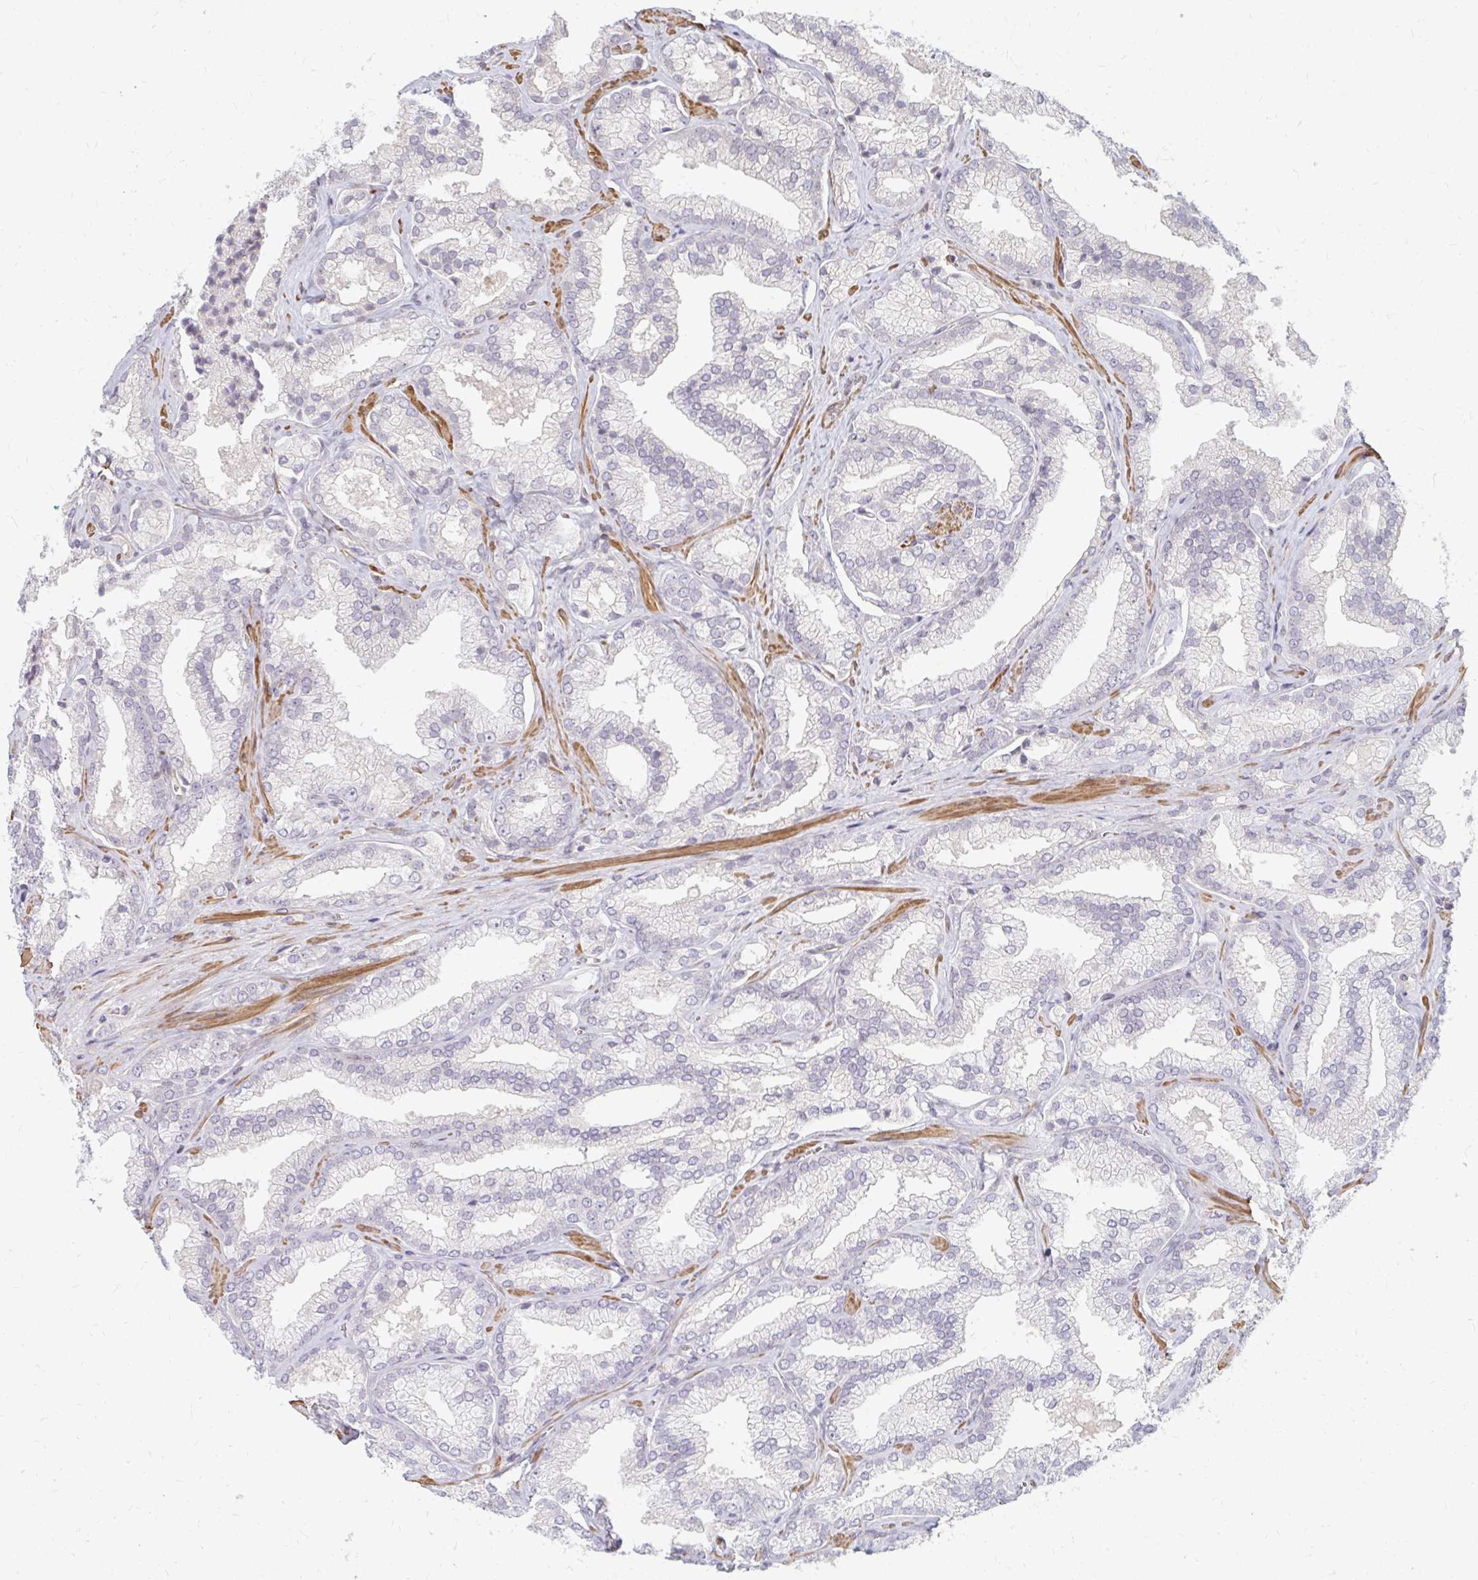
{"staining": {"intensity": "negative", "quantity": "none", "location": "none"}, "tissue": "prostate cancer", "cell_type": "Tumor cells", "image_type": "cancer", "snomed": [{"axis": "morphology", "description": "Adenocarcinoma, High grade"}, {"axis": "topography", "description": "Prostate"}], "caption": "Prostate cancer (adenocarcinoma (high-grade)) was stained to show a protein in brown. There is no significant staining in tumor cells.", "gene": "GPC5", "patient": {"sex": "male", "age": 68}}